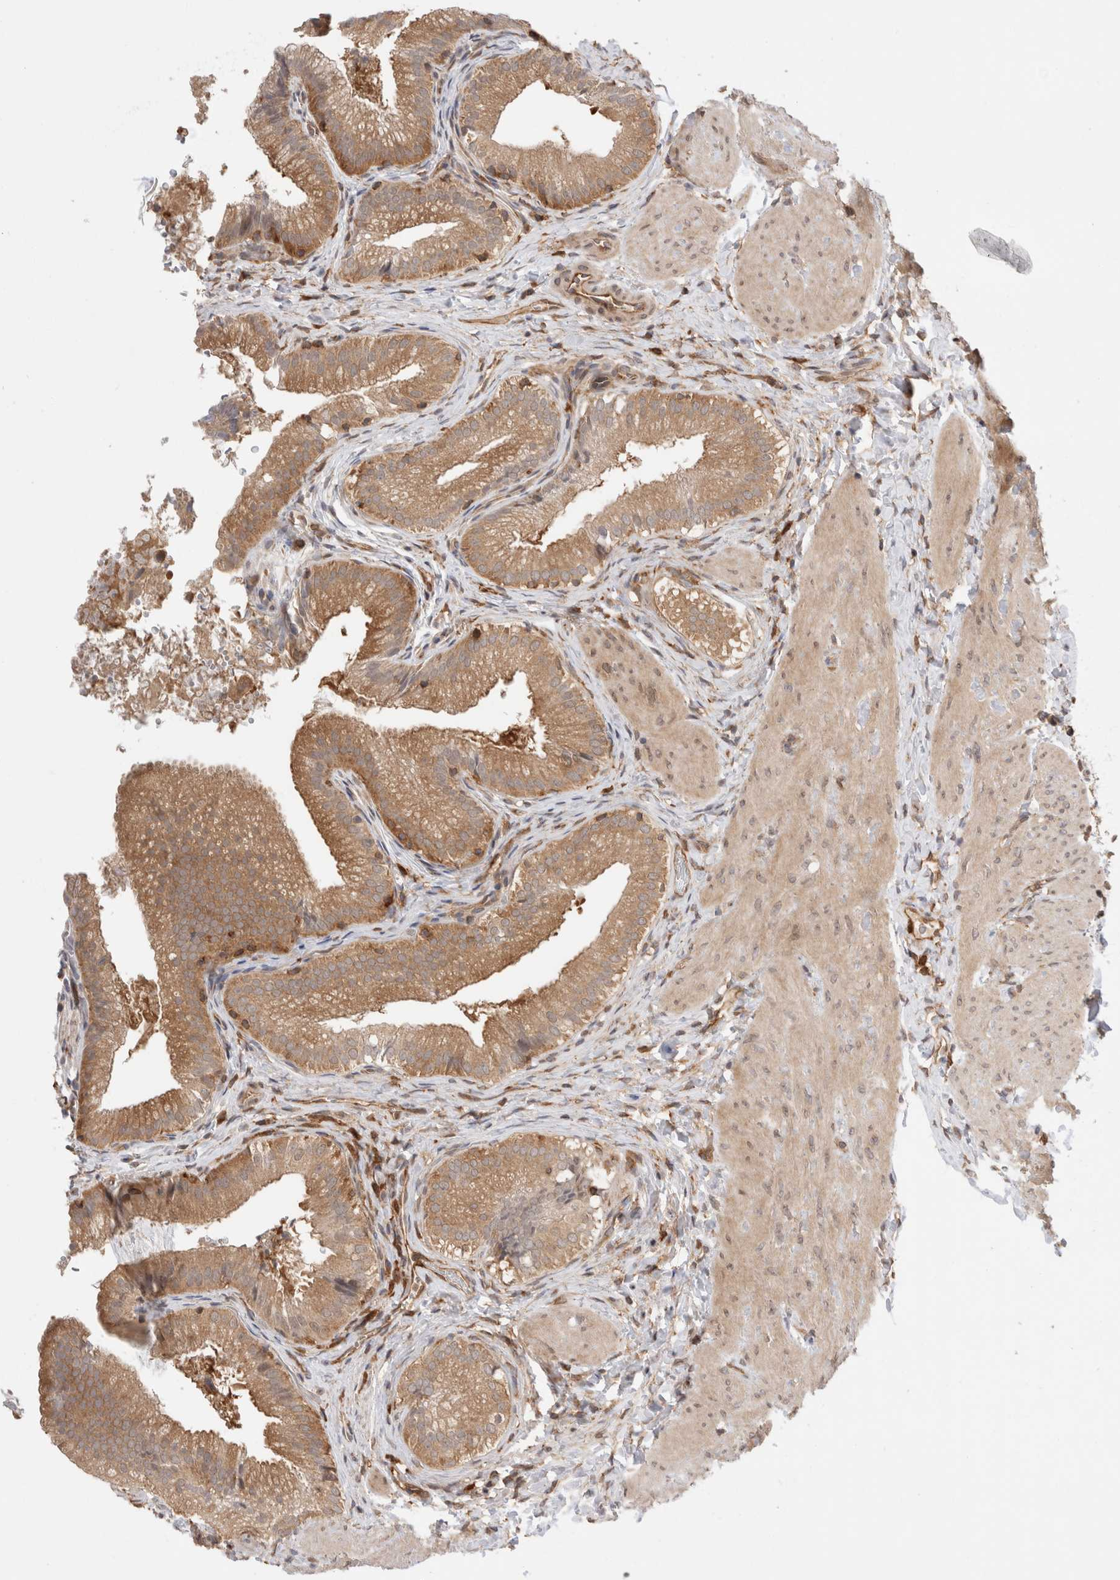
{"staining": {"intensity": "moderate", "quantity": ">75%", "location": "cytoplasmic/membranous"}, "tissue": "gallbladder", "cell_type": "Glandular cells", "image_type": "normal", "snomed": [{"axis": "morphology", "description": "Normal tissue, NOS"}, {"axis": "topography", "description": "Gallbladder"}], "caption": "Glandular cells demonstrate medium levels of moderate cytoplasmic/membranous positivity in about >75% of cells in benign human gallbladder.", "gene": "NFKB1", "patient": {"sex": "female", "age": 30}}